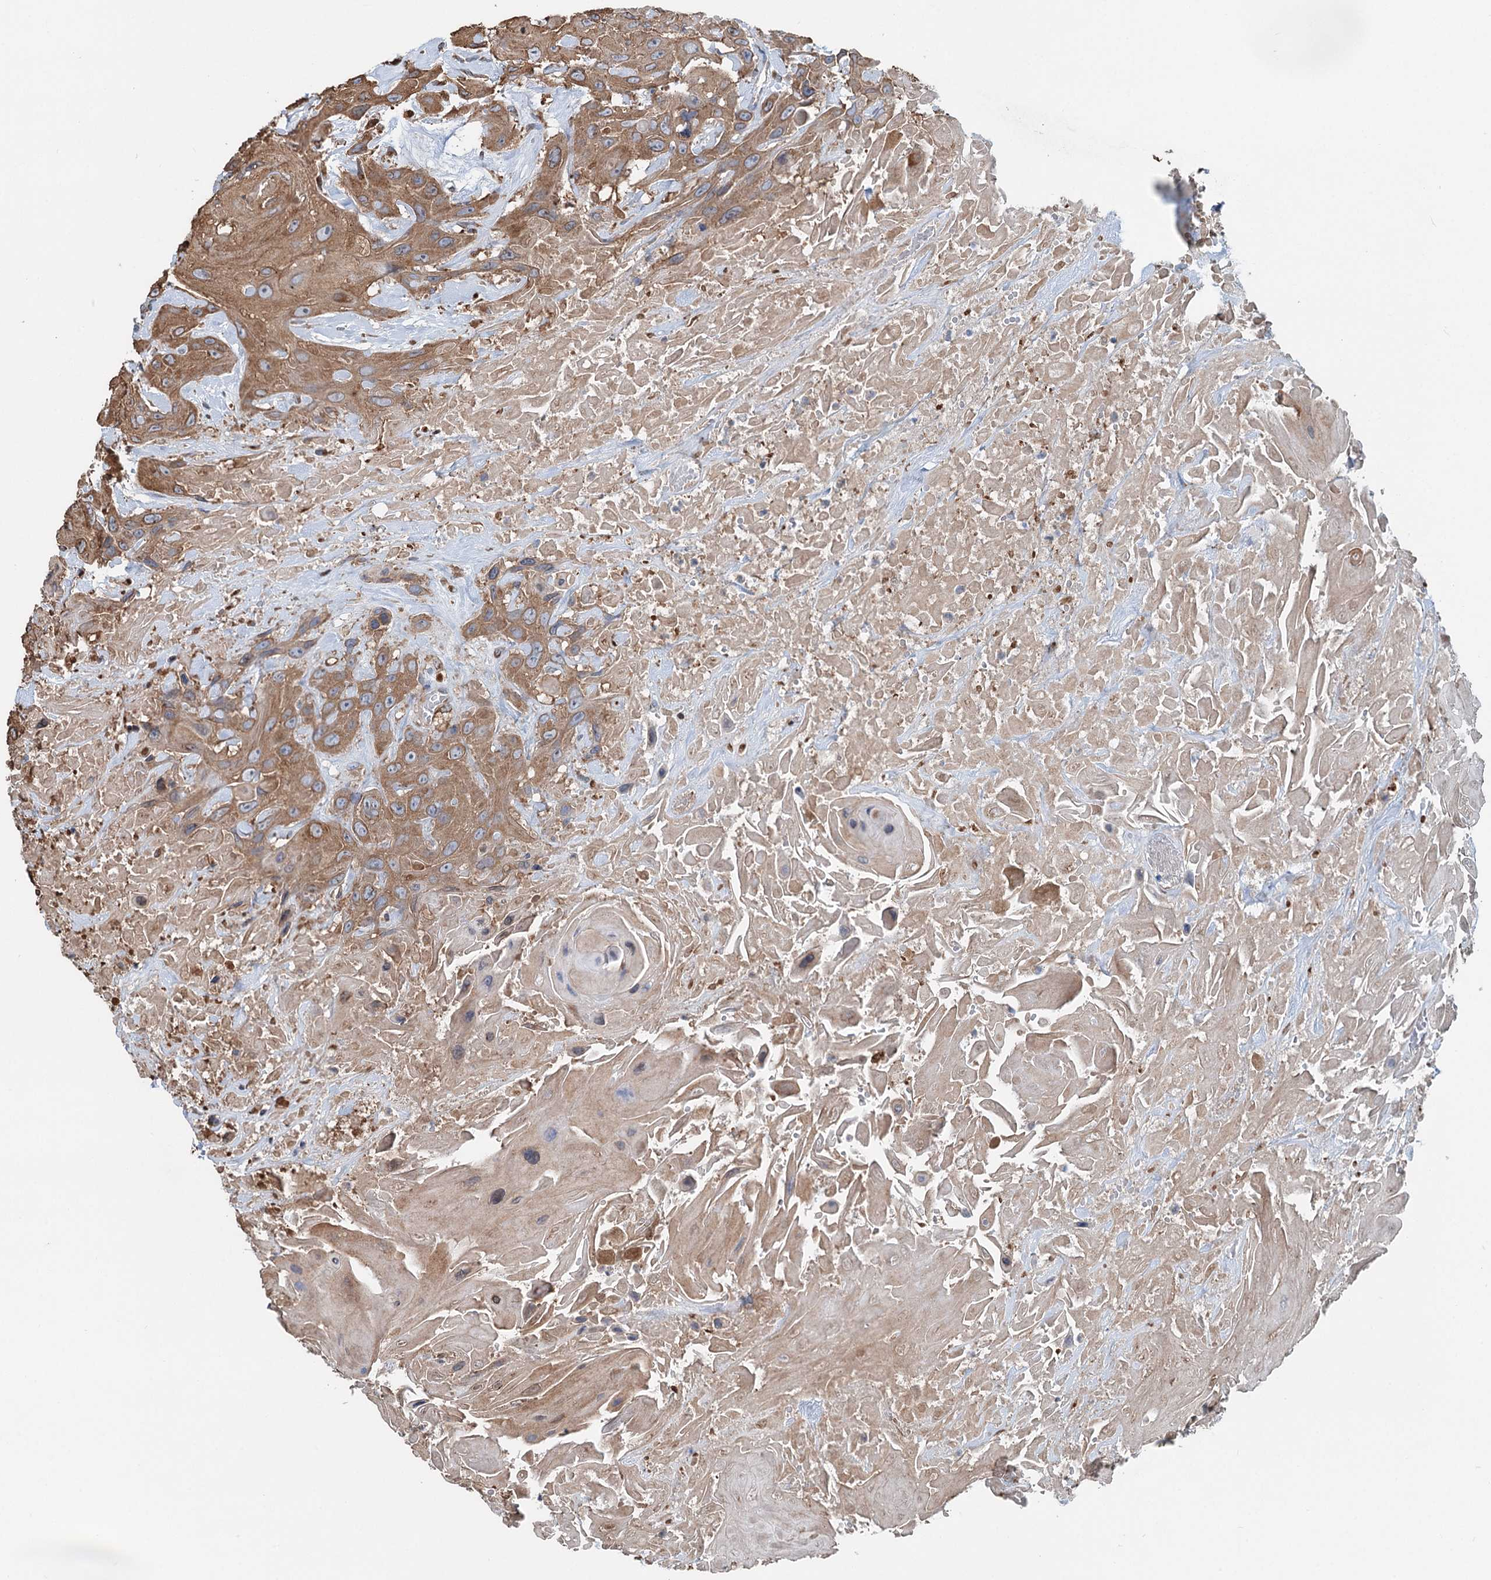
{"staining": {"intensity": "moderate", "quantity": ">75%", "location": "cytoplasmic/membranous"}, "tissue": "head and neck cancer", "cell_type": "Tumor cells", "image_type": "cancer", "snomed": [{"axis": "morphology", "description": "Squamous cell carcinoma, NOS"}, {"axis": "topography", "description": "Head-Neck"}], "caption": "Protein expression analysis of human head and neck squamous cell carcinoma reveals moderate cytoplasmic/membranous positivity in about >75% of tumor cells.", "gene": "CALCOCO1", "patient": {"sex": "male", "age": 81}}